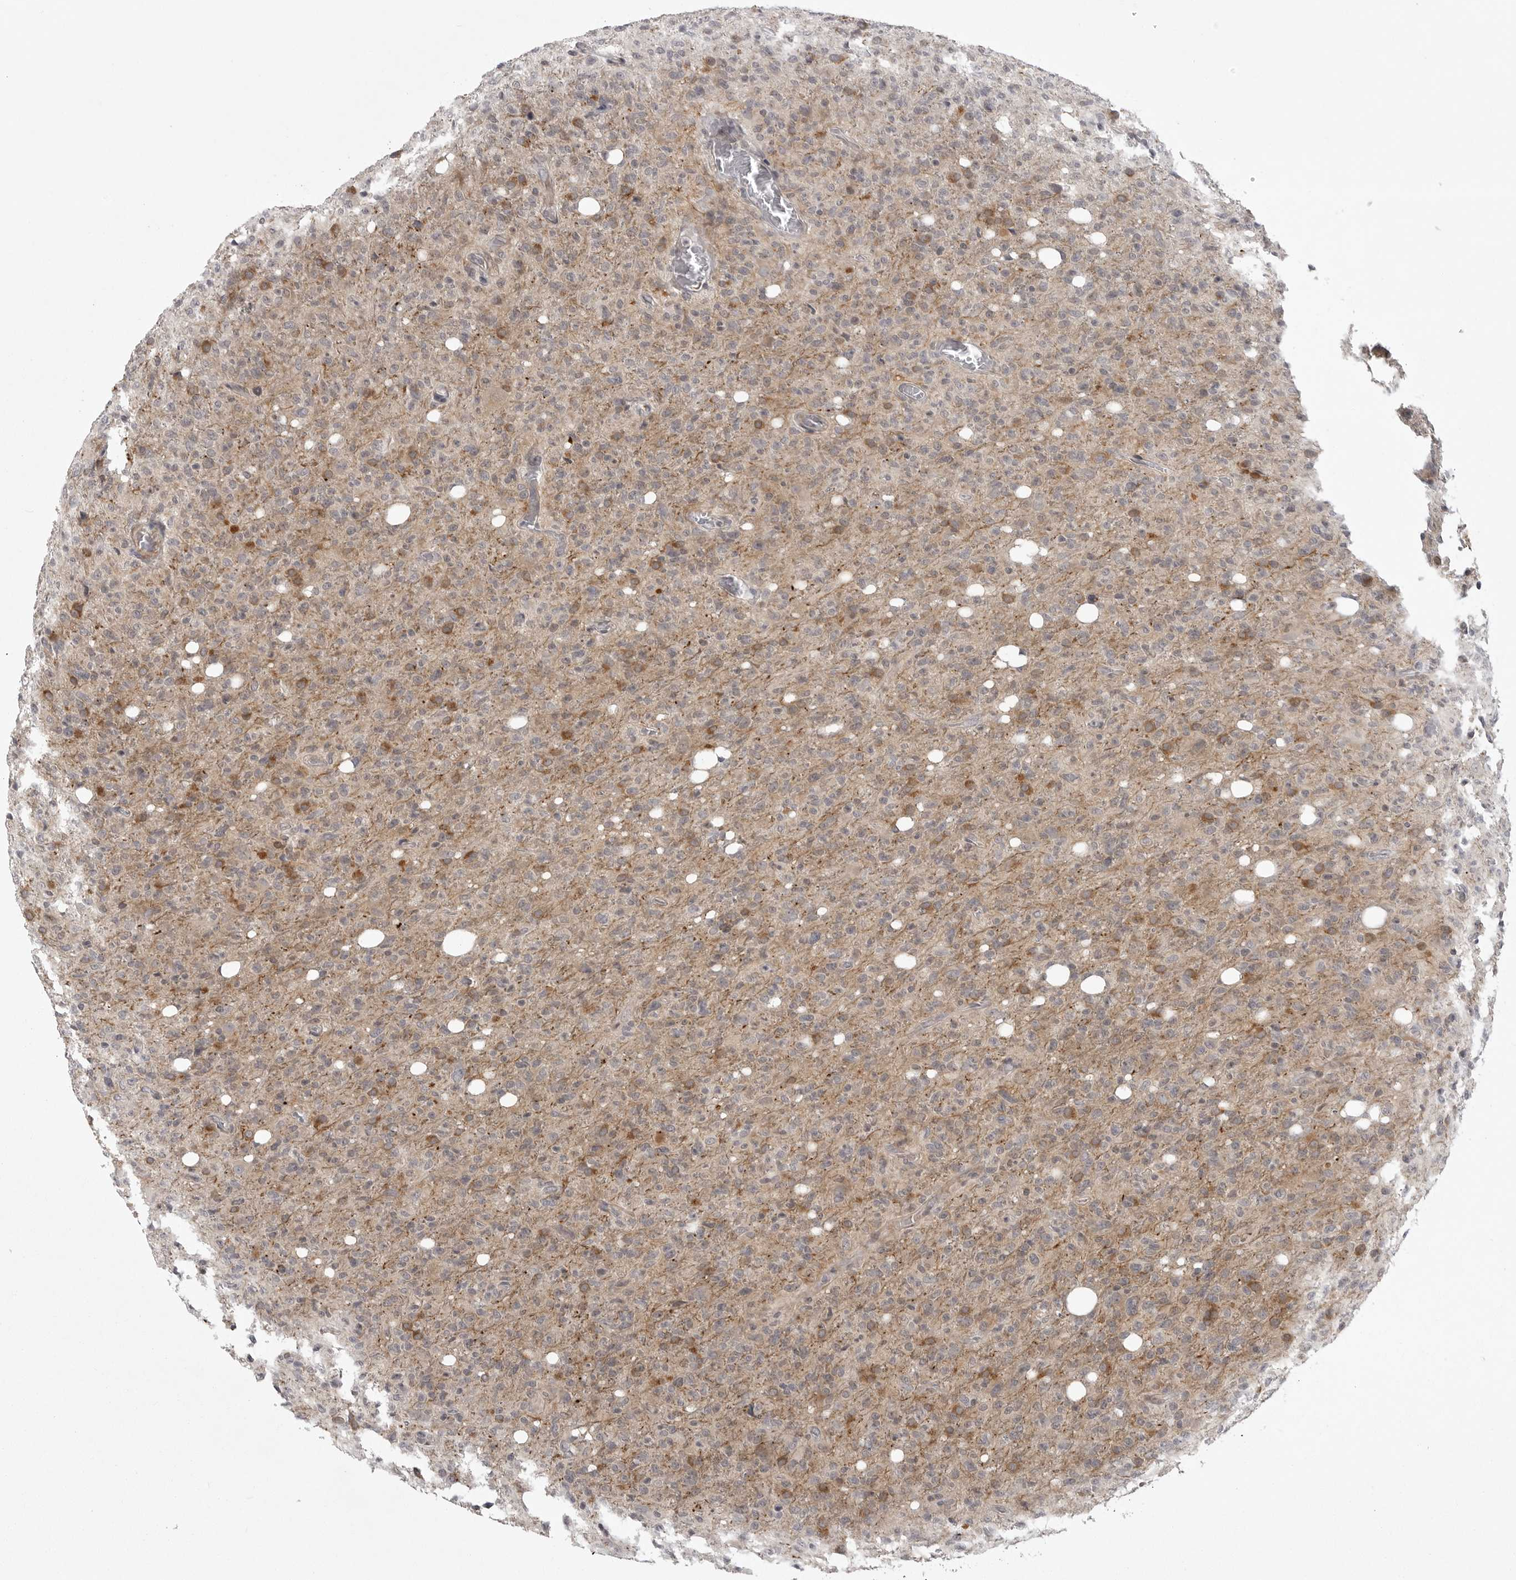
{"staining": {"intensity": "moderate", "quantity": "<25%", "location": "cytoplasmic/membranous"}, "tissue": "glioma", "cell_type": "Tumor cells", "image_type": "cancer", "snomed": [{"axis": "morphology", "description": "Glioma, malignant, High grade"}, {"axis": "topography", "description": "Brain"}], "caption": "A low amount of moderate cytoplasmic/membranous positivity is present in about <25% of tumor cells in malignant glioma (high-grade) tissue.", "gene": "CD300LD", "patient": {"sex": "female", "age": 57}}